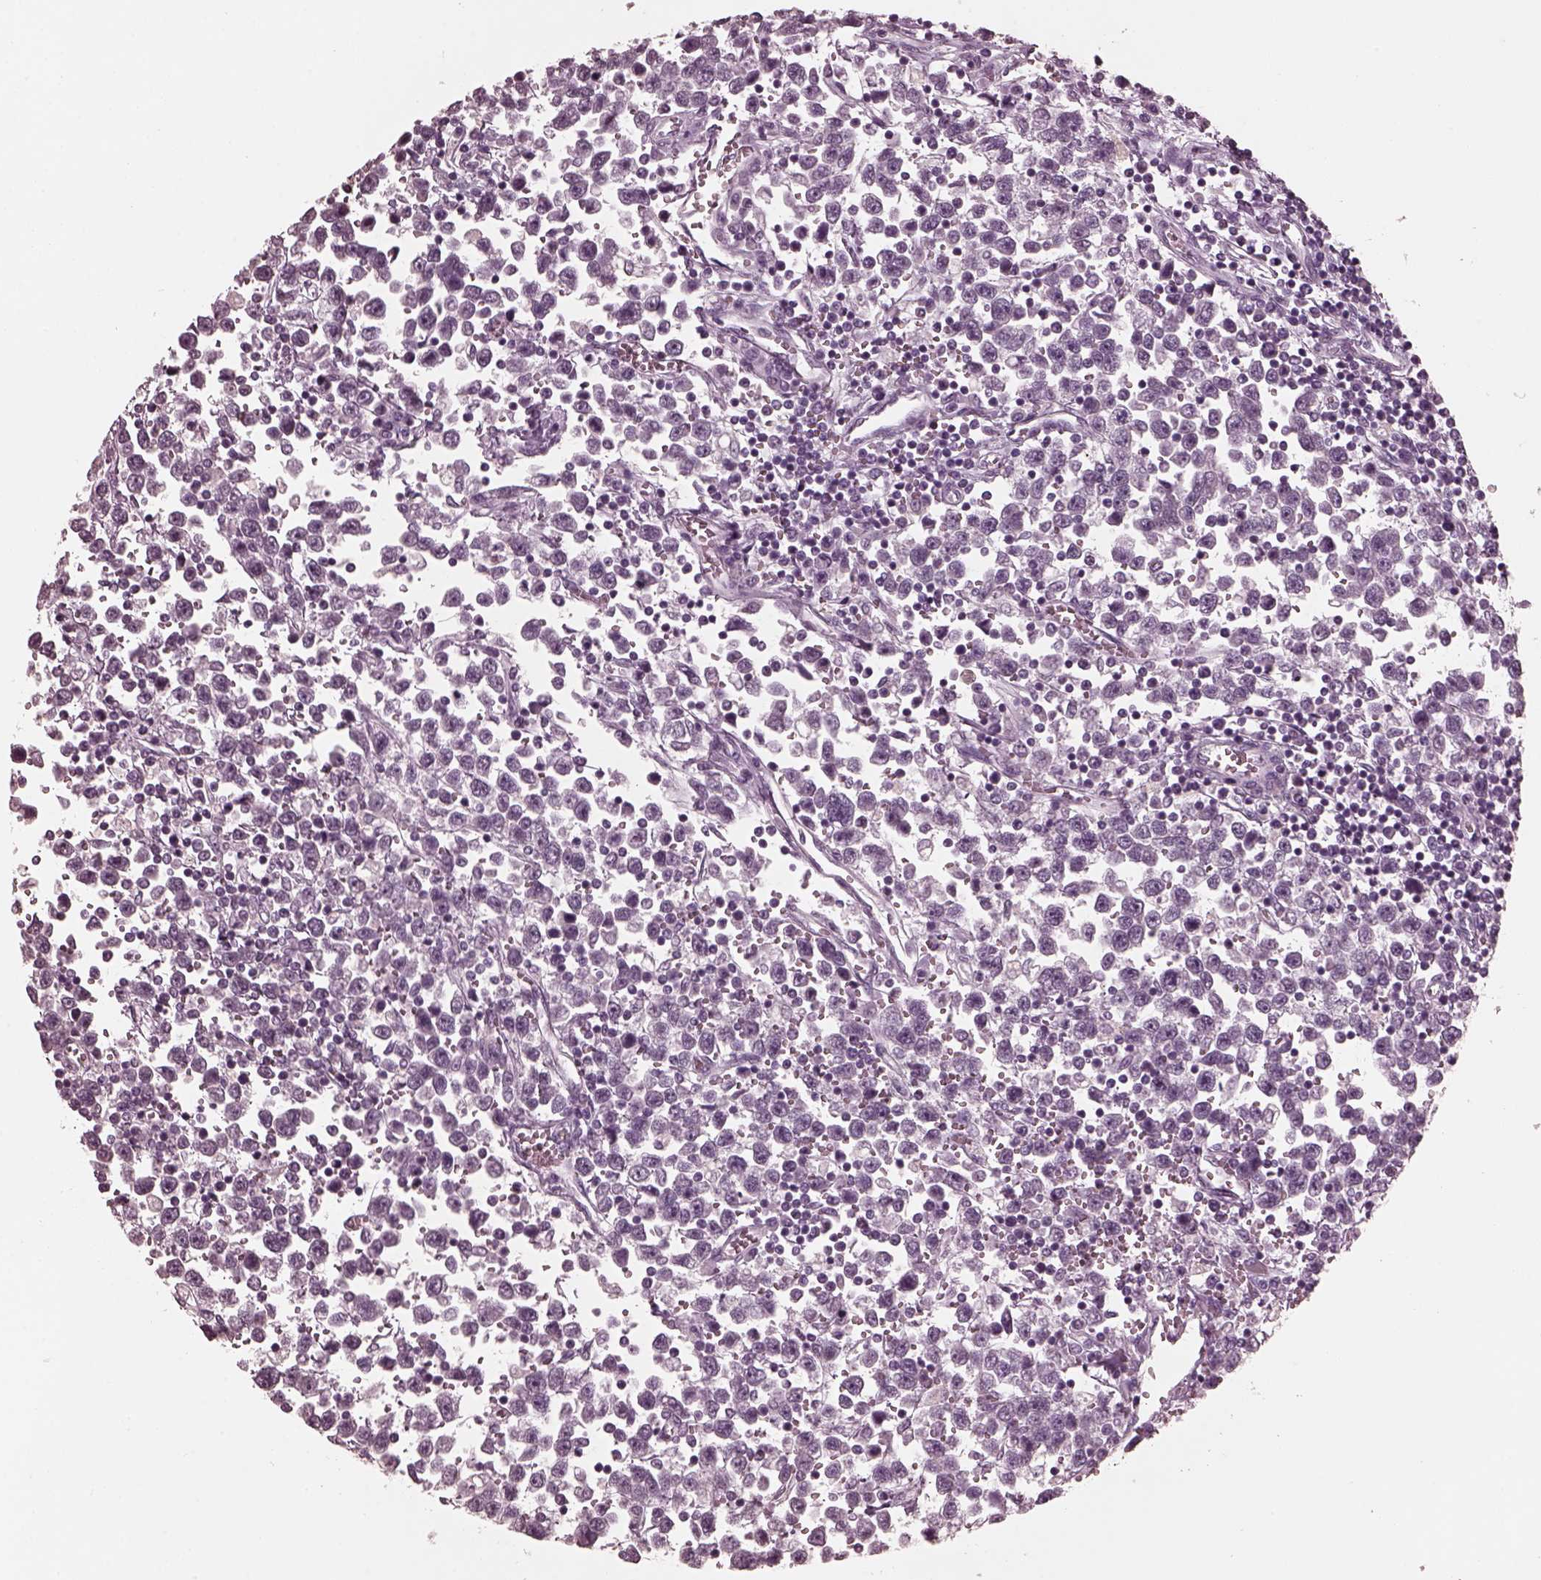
{"staining": {"intensity": "negative", "quantity": "none", "location": "none"}, "tissue": "testis cancer", "cell_type": "Tumor cells", "image_type": "cancer", "snomed": [{"axis": "morphology", "description": "Seminoma, NOS"}, {"axis": "topography", "description": "Testis"}], "caption": "High magnification brightfield microscopy of testis seminoma stained with DAB (3,3'-diaminobenzidine) (brown) and counterstained with hematoxylin (blue): tumor cells show no significant positivity.", "gene": "CGA", "patient": {"sex": "male", "age": 34}}